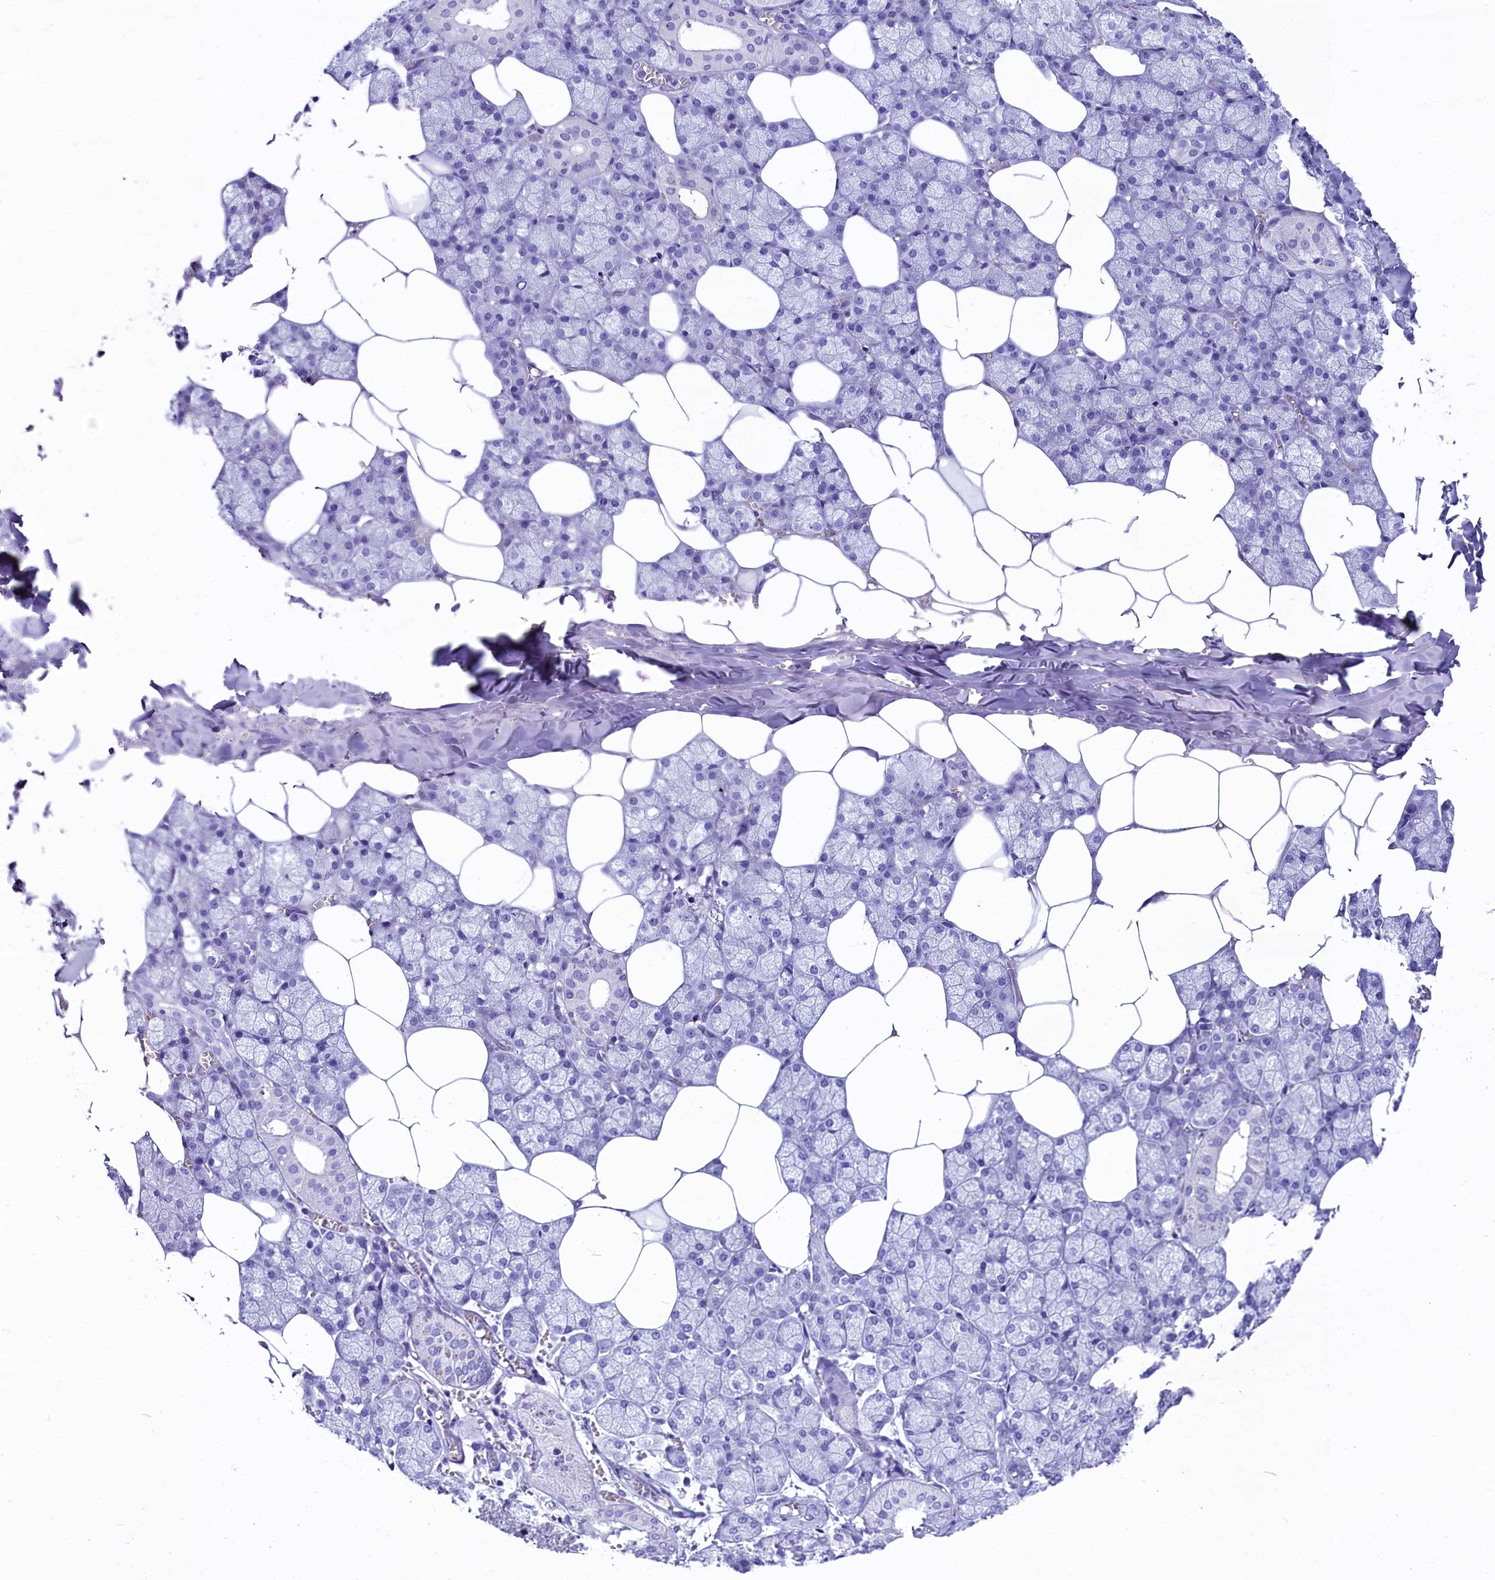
{"staining": {"intensity": "negative", "quantity": "none", "location": "none"}, "tissue": "salivary gland", "cell_type": "Glandular cells", "image_type": "normal", "snomed": [{"axis": "morphology", "description": "Normal tissue, NOS"}, {"axis": "topography", "description": "Salivary gland"}], "caption": "Immunohistochemistry histopathology image of normal salivary gland: salivary gland stained with DAB demonstrates no significant protein positivity in glandular cells.", "gene": "AP3B2", "patient": {"sex": "male", "age": 62}}